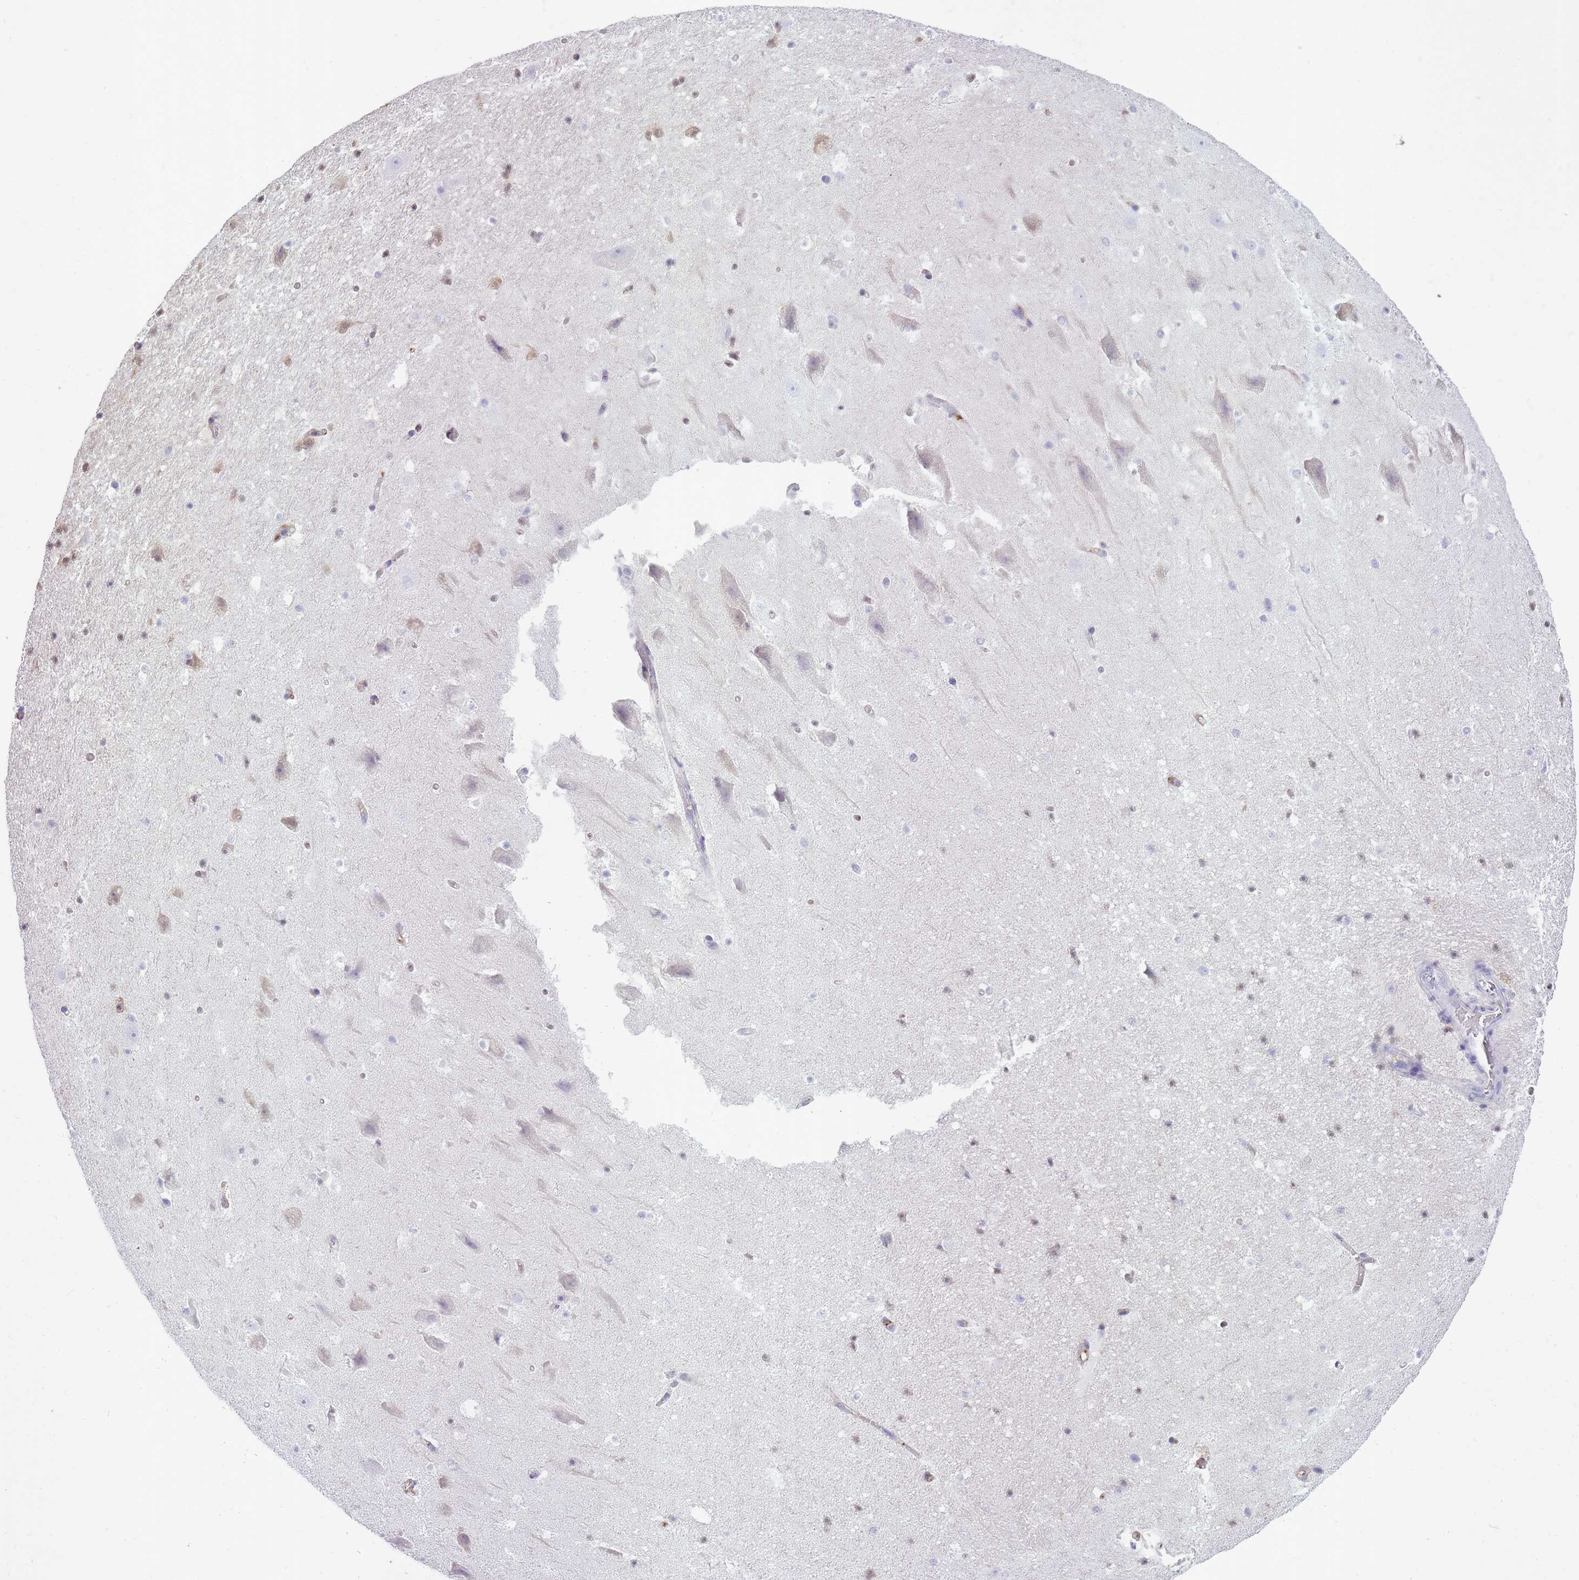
{"staining": {"intensity": "negative", "quantity": "none", "location": "none"}, "tissue": "hippocampus", "cell_type": "Glial cells", "image_type": "normal", "snomed": [{"axis": "morphology", "description": "Normal tissue, NOS"}, {"axis": "topography", "description": "Hippocampus"}], "caption": "The immunohistochemistry (IHC) histopathology image has no significant staining in glial cells of hippocampus.", "gene": "IGKV1", "patient": {"sex": "male", "age": 37}}